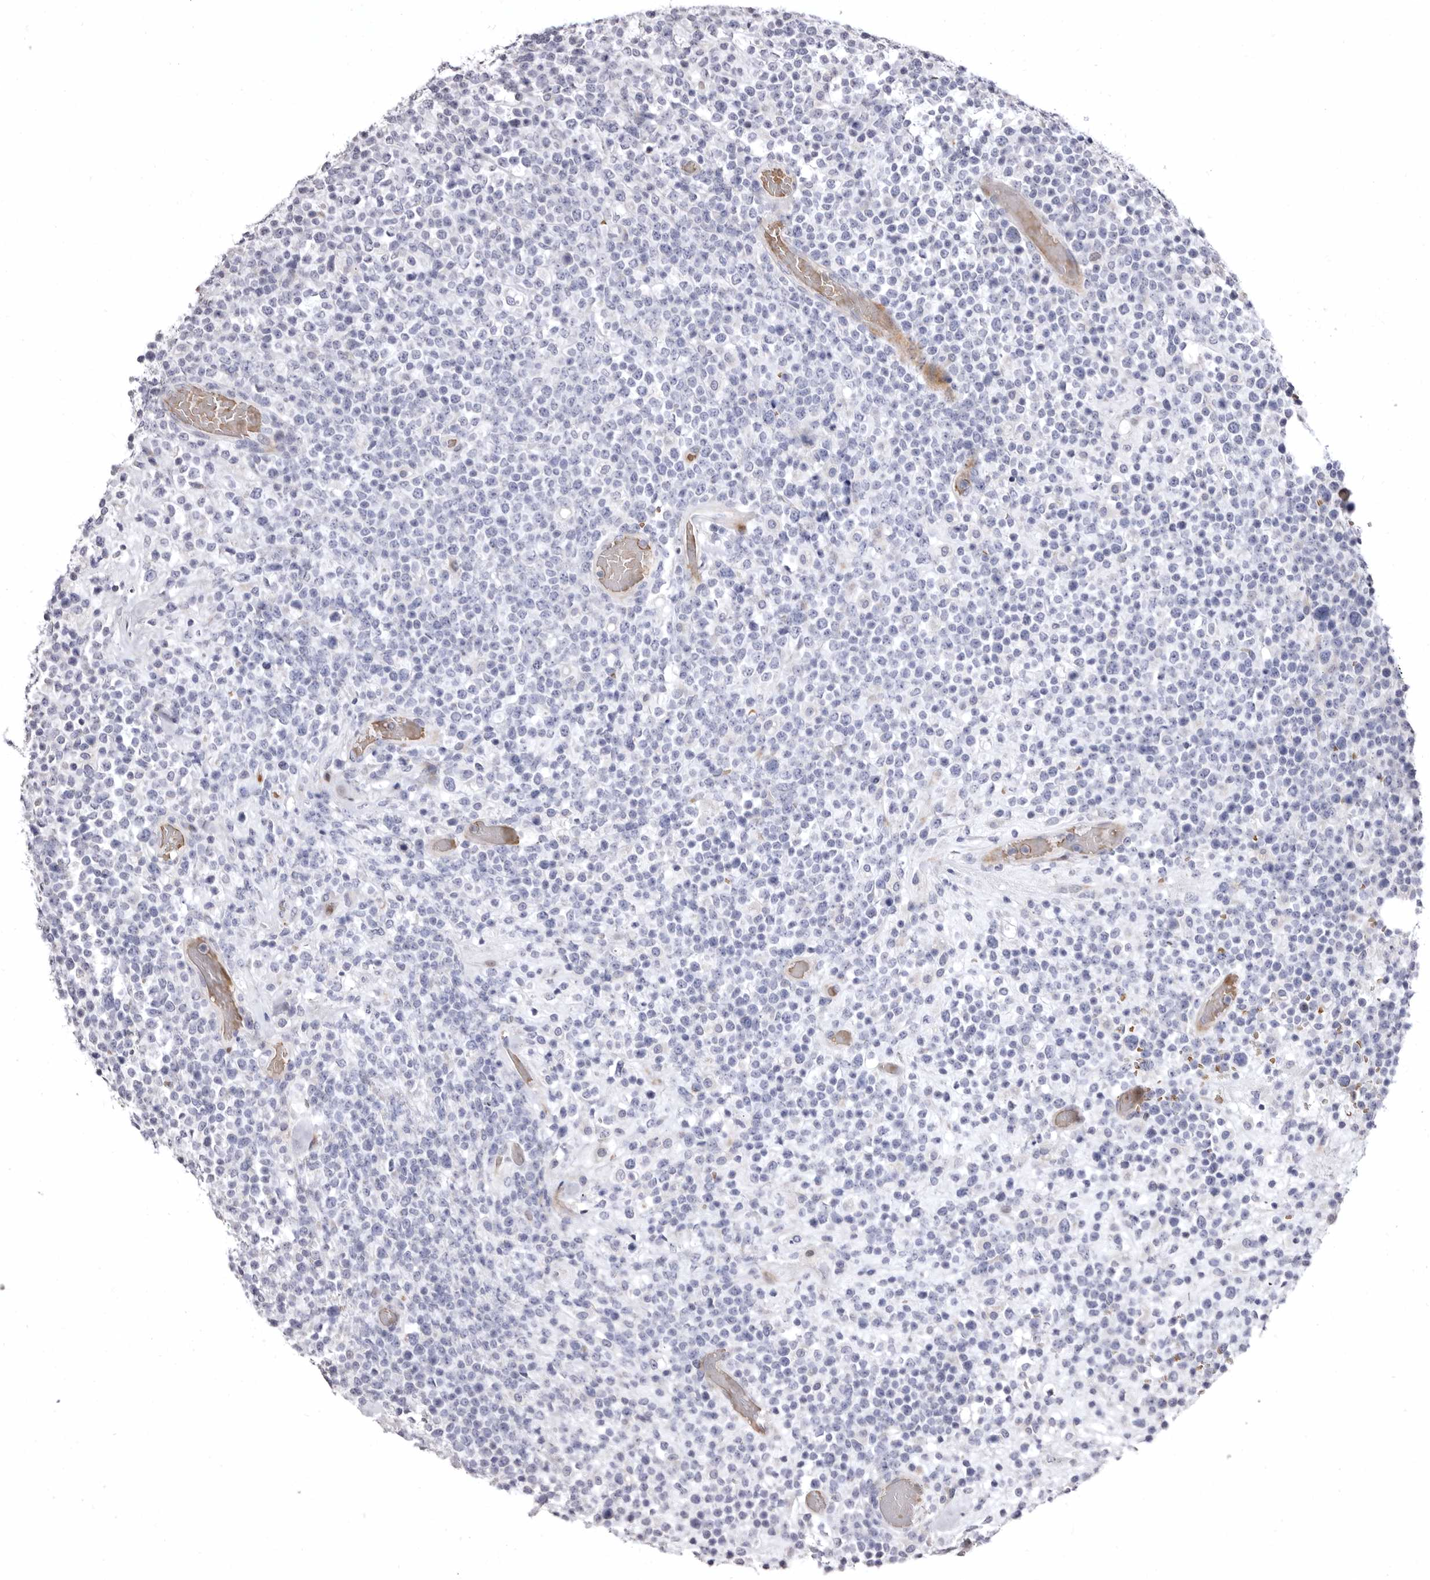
{"staining": {"intensity": "negative", "quantity": "none", "location": "none"}, "tissue": "lymphoma", "cell_type": "Tumor cells", "image_type": "cancer", "snomed": [{"axis": "morphology", "description": "Malignant lymphoma, non-Hodgkin's type, High grade"}, {"axis": "topography", "description": "Colon"}], "caption": "An immunohistochemistry photomicrograph of high-grade malignant lymphoma, non-Hodgkin's type is shown. There is no staining in tumor cells of high-grade malignant lymphoma, non-Hodgkin's type.", "gene": "AIDA", "patient": {"sex": "female", "age": 53}}